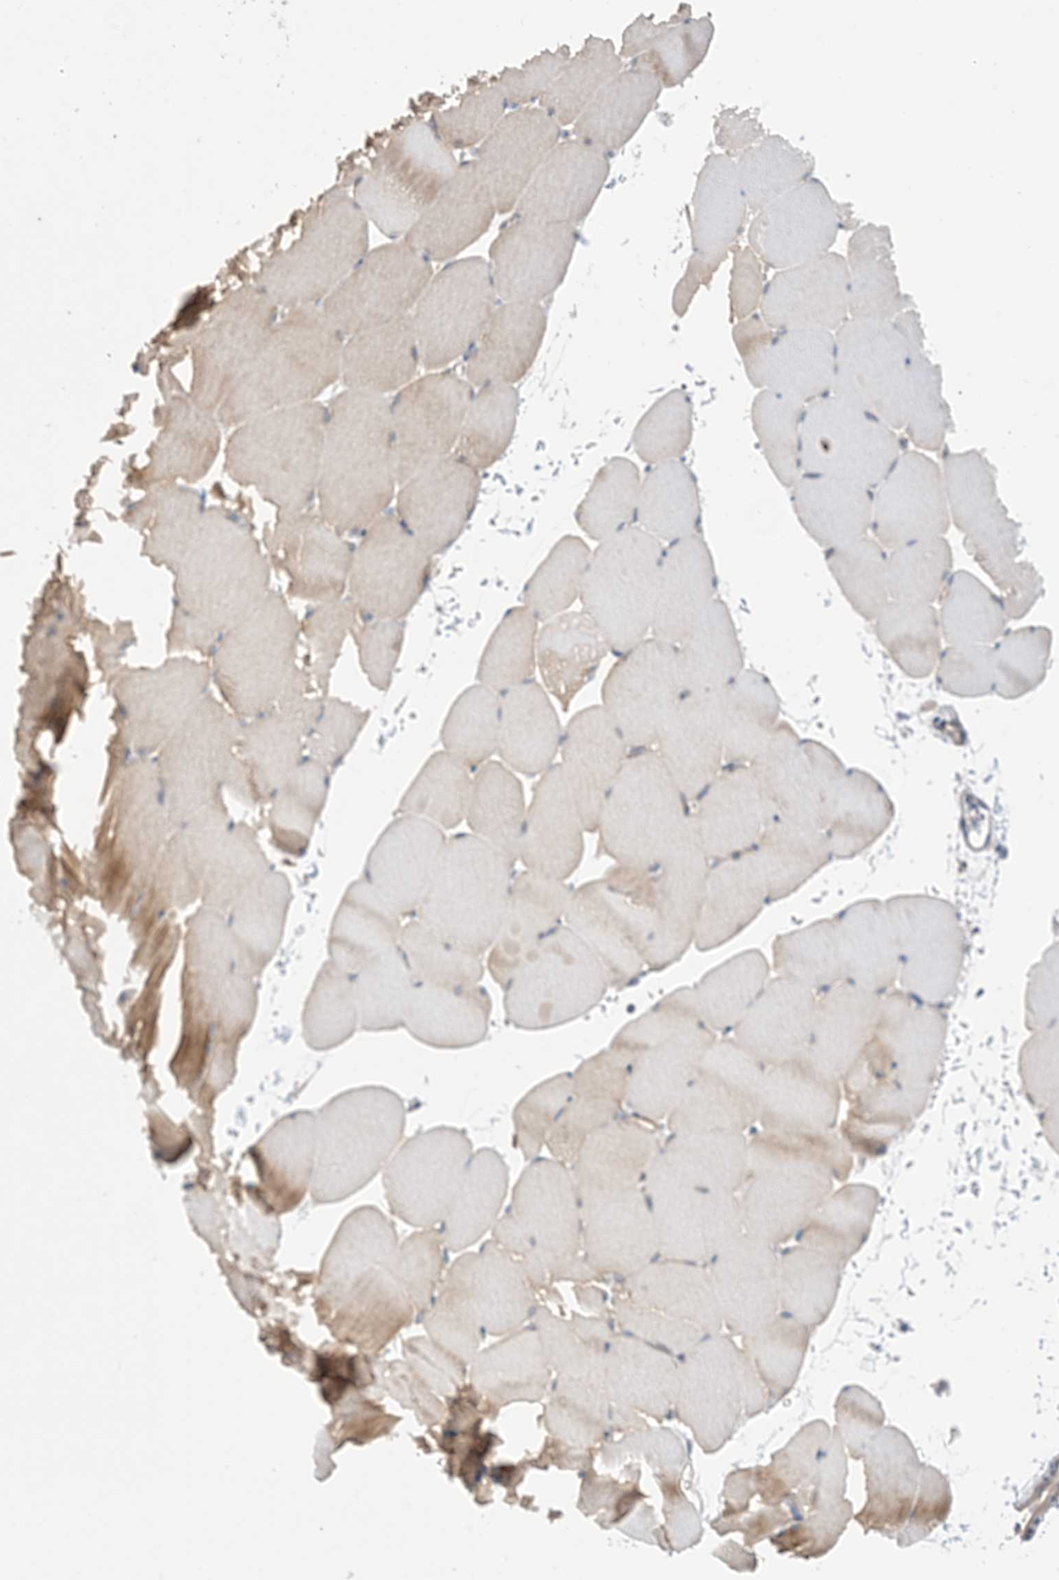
{"staining": {"intensity": "weak", "quantity": "25%-75%", "location": "cytoplasmic/membranous"}, "tissue": "skeletal muscle", "cell_type": "Myocytes", "image_type": "normal", "snomed": [{"axis": "morphology", "description": "Normal tissue, NOS"}, {"axis": "topography", "description": "Skeletal muscle"}, {"axis": "topography", "description": "Parathyroid gland"}], "caption": "A micrograph showing weak cytoplasmic/membranous expression in approximately 25%-75% of myocytes in unremarkable skeletal muscle, as visualized by brown immunohistochemical staining.", "gene": "EHBP1", "patient": {"sex": "female", "age": 37}}